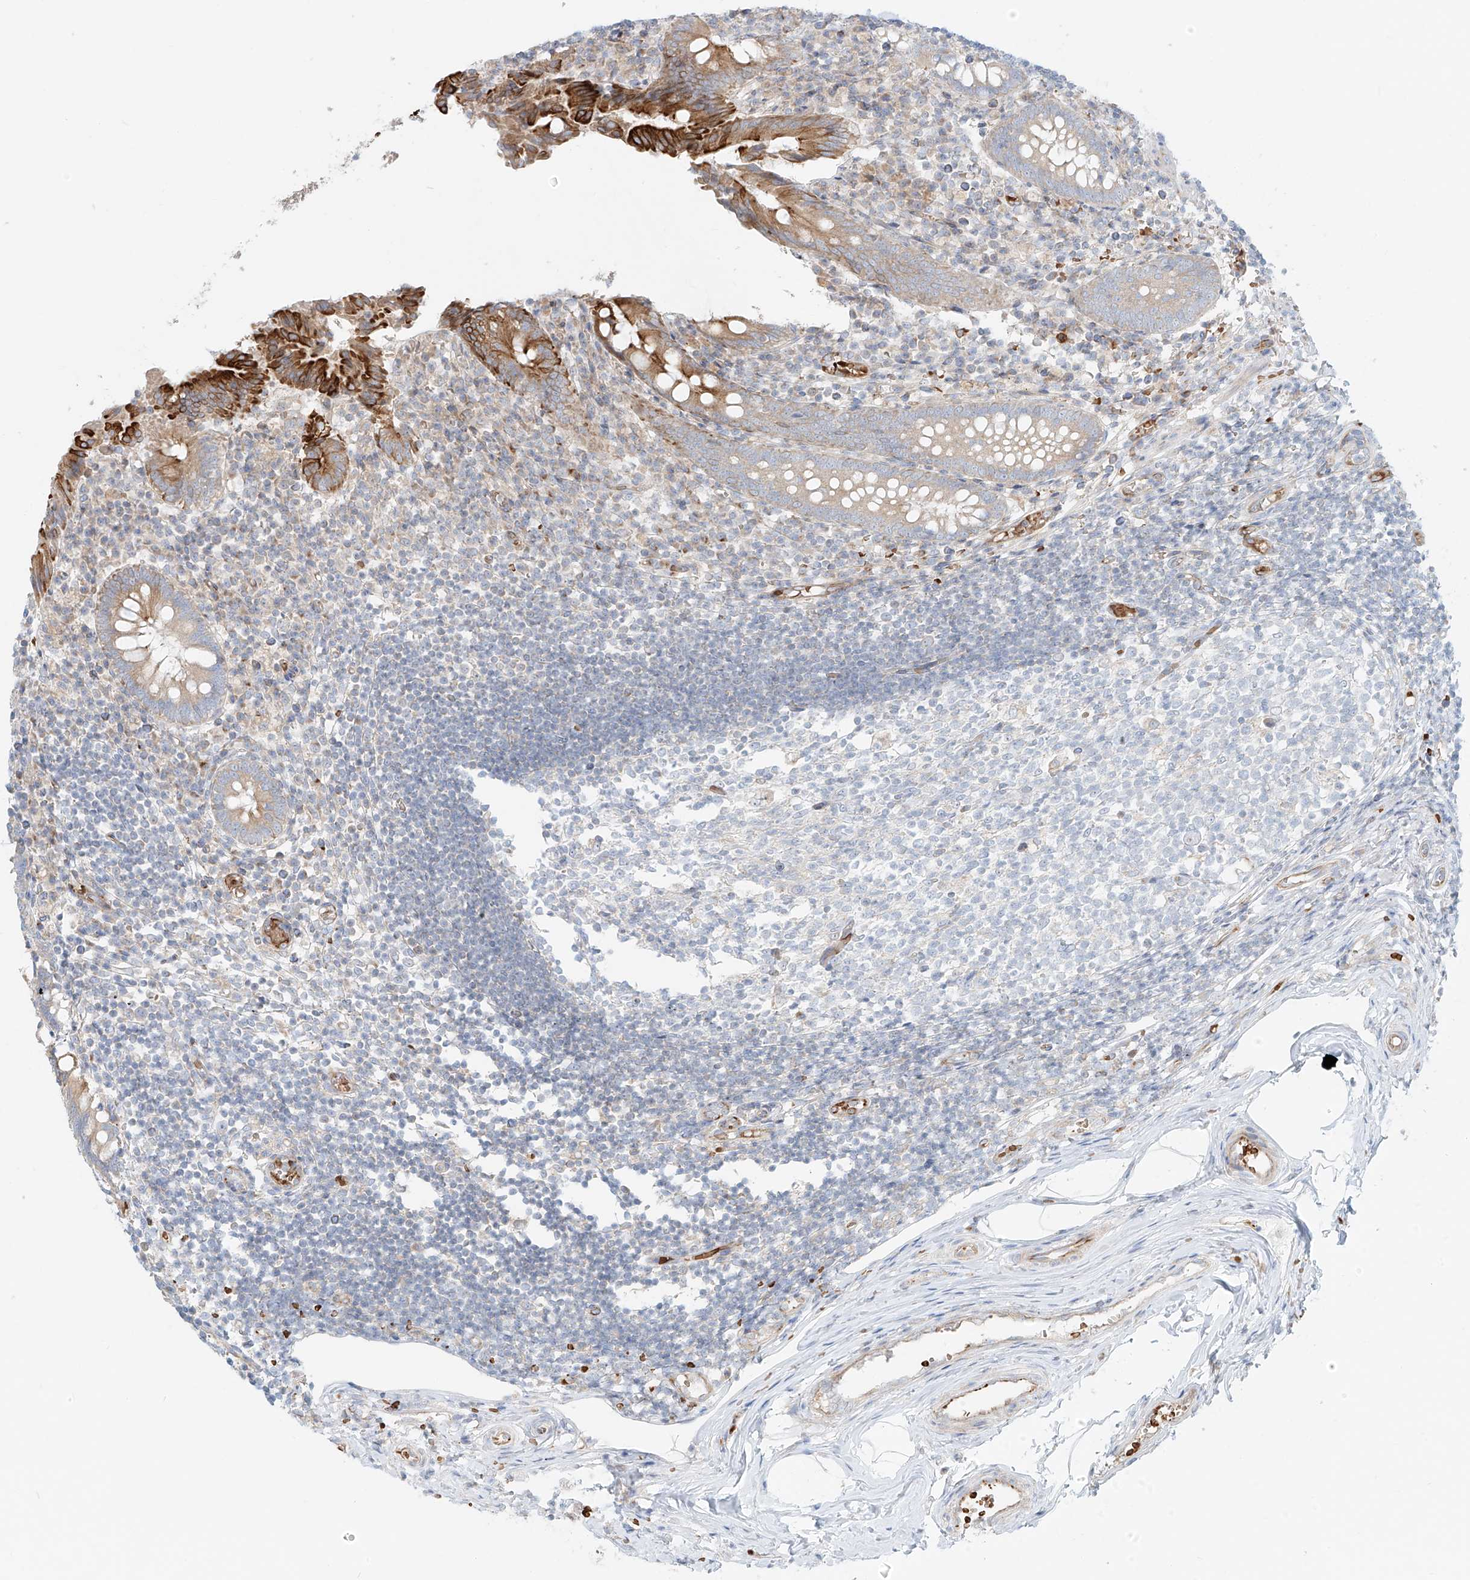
{"staining": {"intensity": "strong", "quantity": "<25%", "location": "cytoplasmic/membranous"}, "tissue": "appendix", "cell_type": "Glandular cells", "image_type": "normal", "snomed": [{"axis": "morphology", "description": "Normal tissue, NOS"}, {"axis": "topography", "description": "Appendix"}], "caption": "The histopathology image exhibits staining of benign appendix, revealing strong cytoplasmic/membranous protein staining (brown color) within glandular cells. Nuclei are stained in blue.", "gene": "EIPR1", "patient": {"sex": "female", "age": 17}}